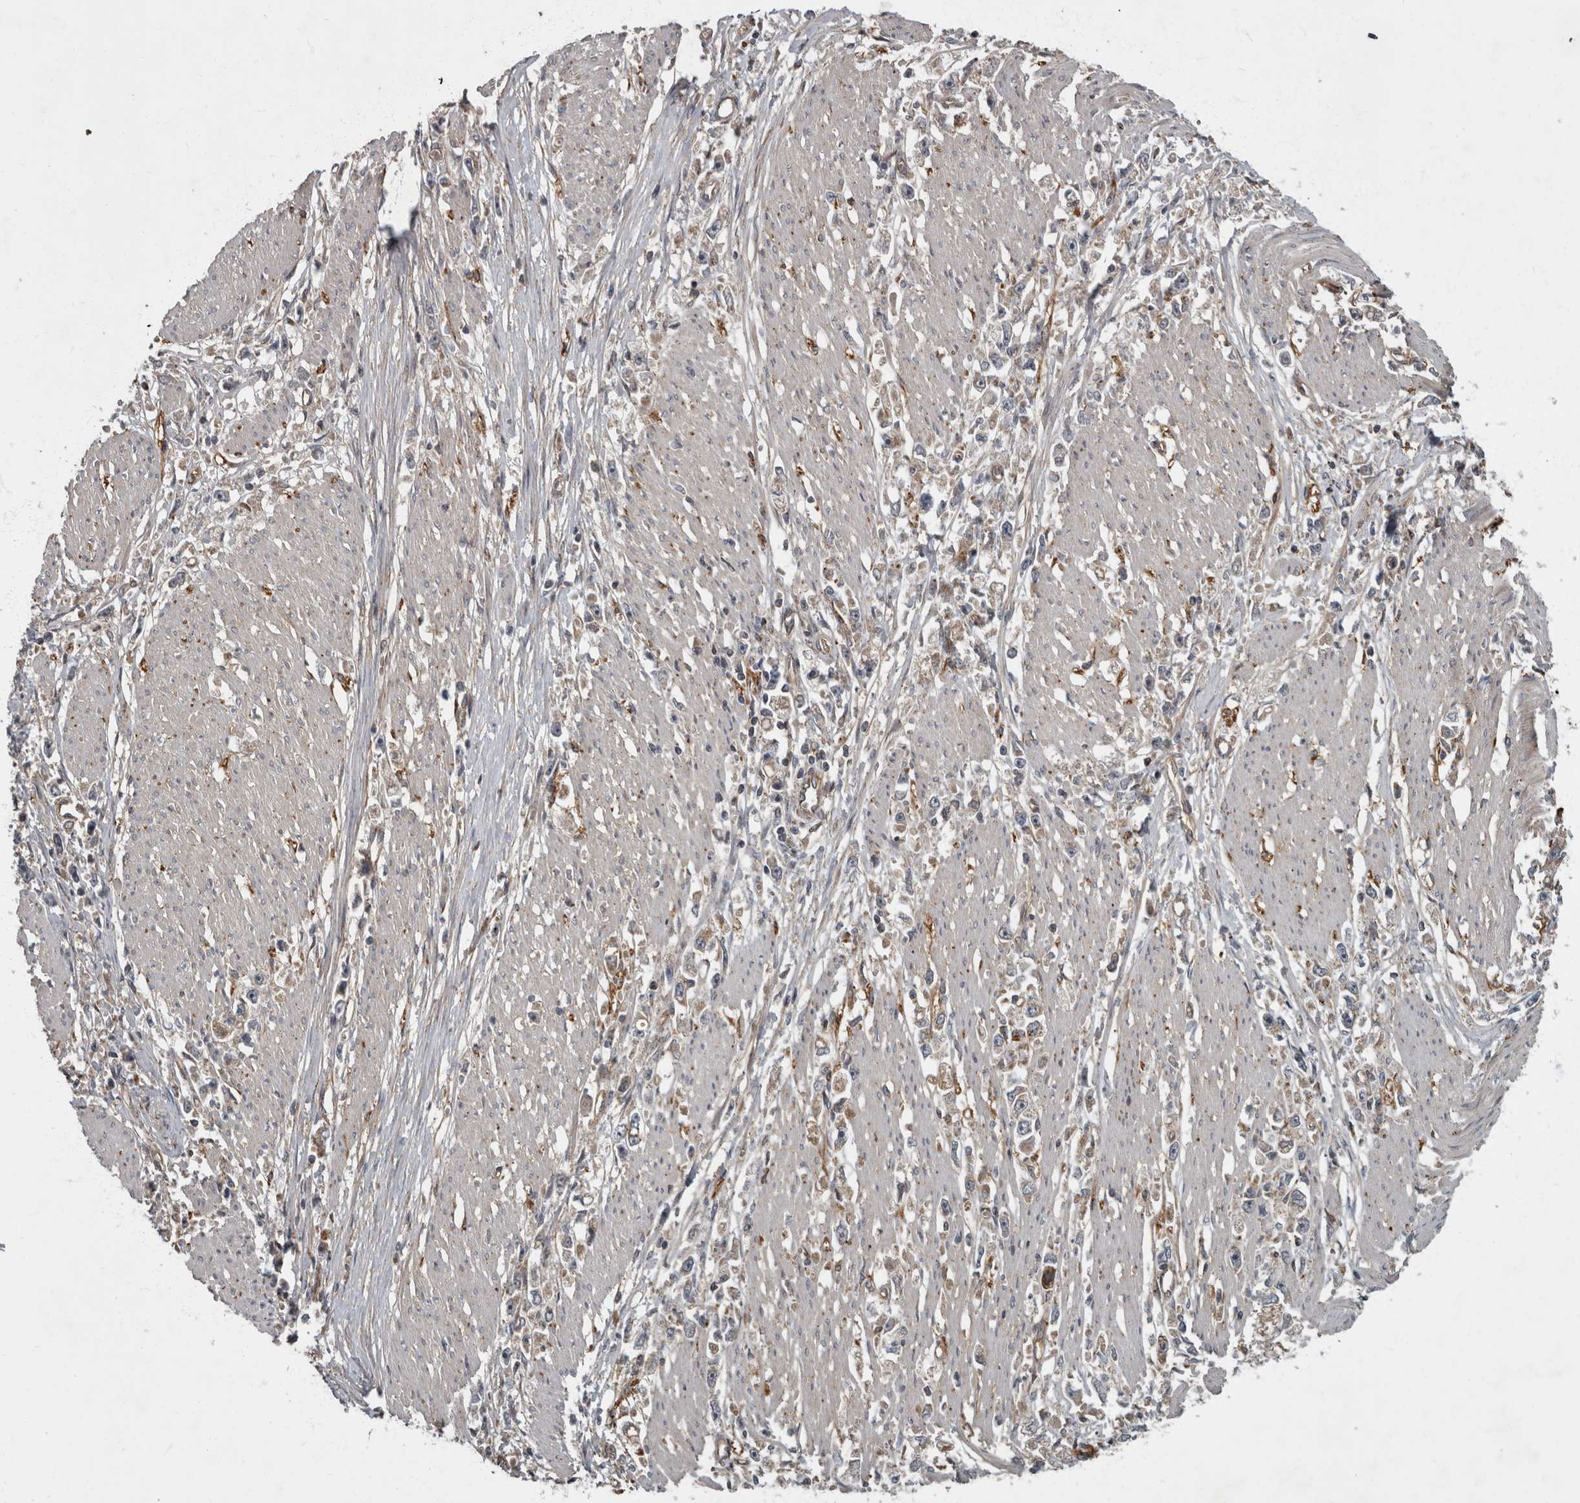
{"staining": {"intensity": "weak", "quantity": "<25%", "location": "cytoplasmic/membranous"}, "tissue": "stomach cancer", "cell_type": "Tumor cells", "image_type": "cancer", "snomed": [{"axis": "morphology", "description": "Adenocarcinoma, NOS"}, {"axis": "topography", "description": "Stomach"}], "caption": "A histopathology image of adenocarcinoma (stomach) stained for a protein shows no brown staining in tumor cells.", "gene": "VEGFD", "patient": {"sex": "female", "age": 59}}